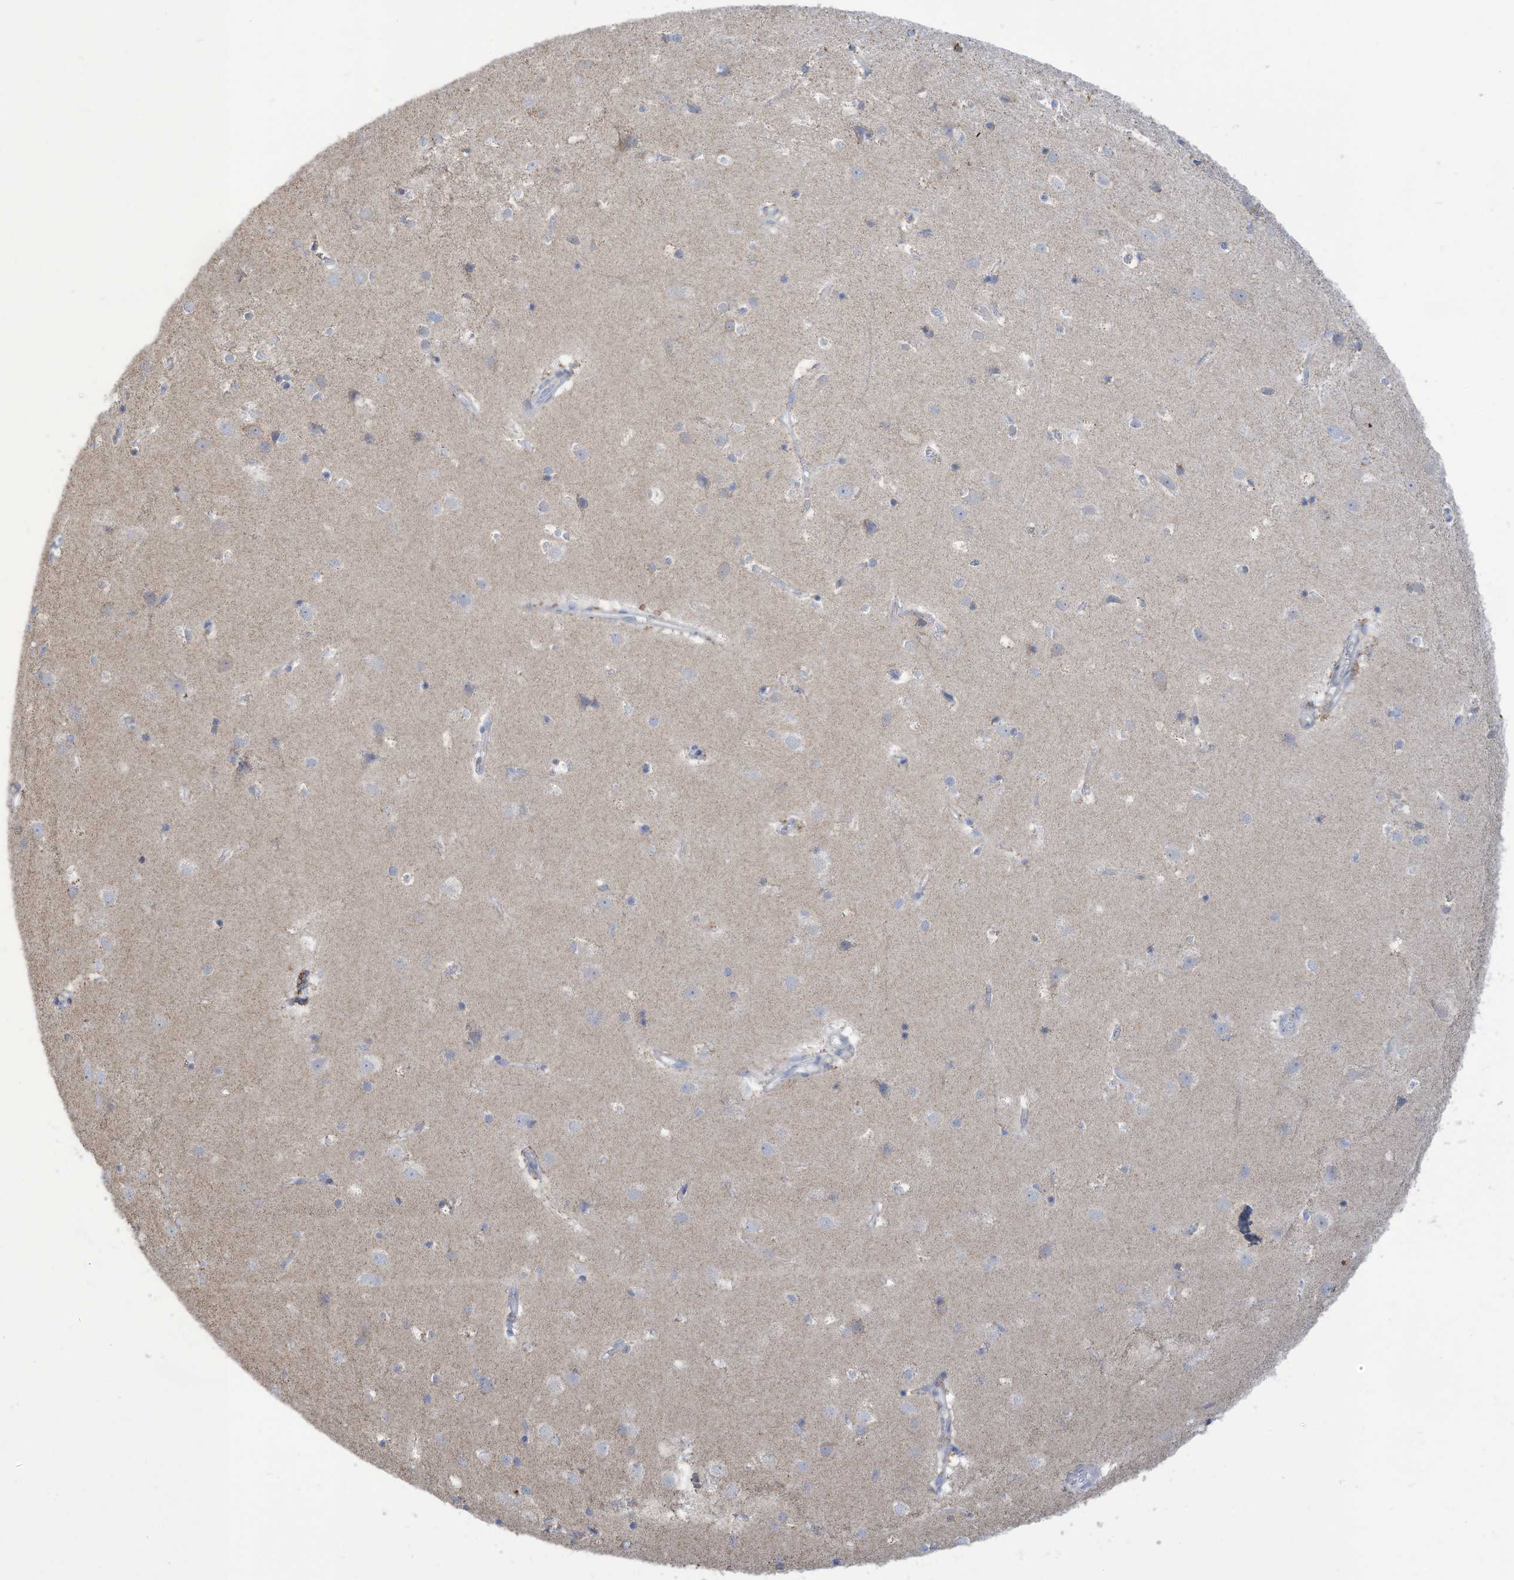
{"staining": {"intensity": "negative", "quantity": "none", "location": "none"}, "tissue": "cerebral cortex", "cell_type": "Endothelial cells", "image_type": "normal", "snomed": [{"axis": "morphology", "description": "Normal tissue, NOS"}, {"axis": "topography", "description": "Cerebral cortex"}], "caption": "DAB (3,3'-diaminobenzidine) immunohistochemical staining of unremarkable cerebral cortex demonstrates no significant expression in endothelial cells. The staining is performed using DAB brown chromogen with nuclei counter-stained in using hematoxylin.", "gene": "NLN", "patient": {"sex": "male", "age": 54}}